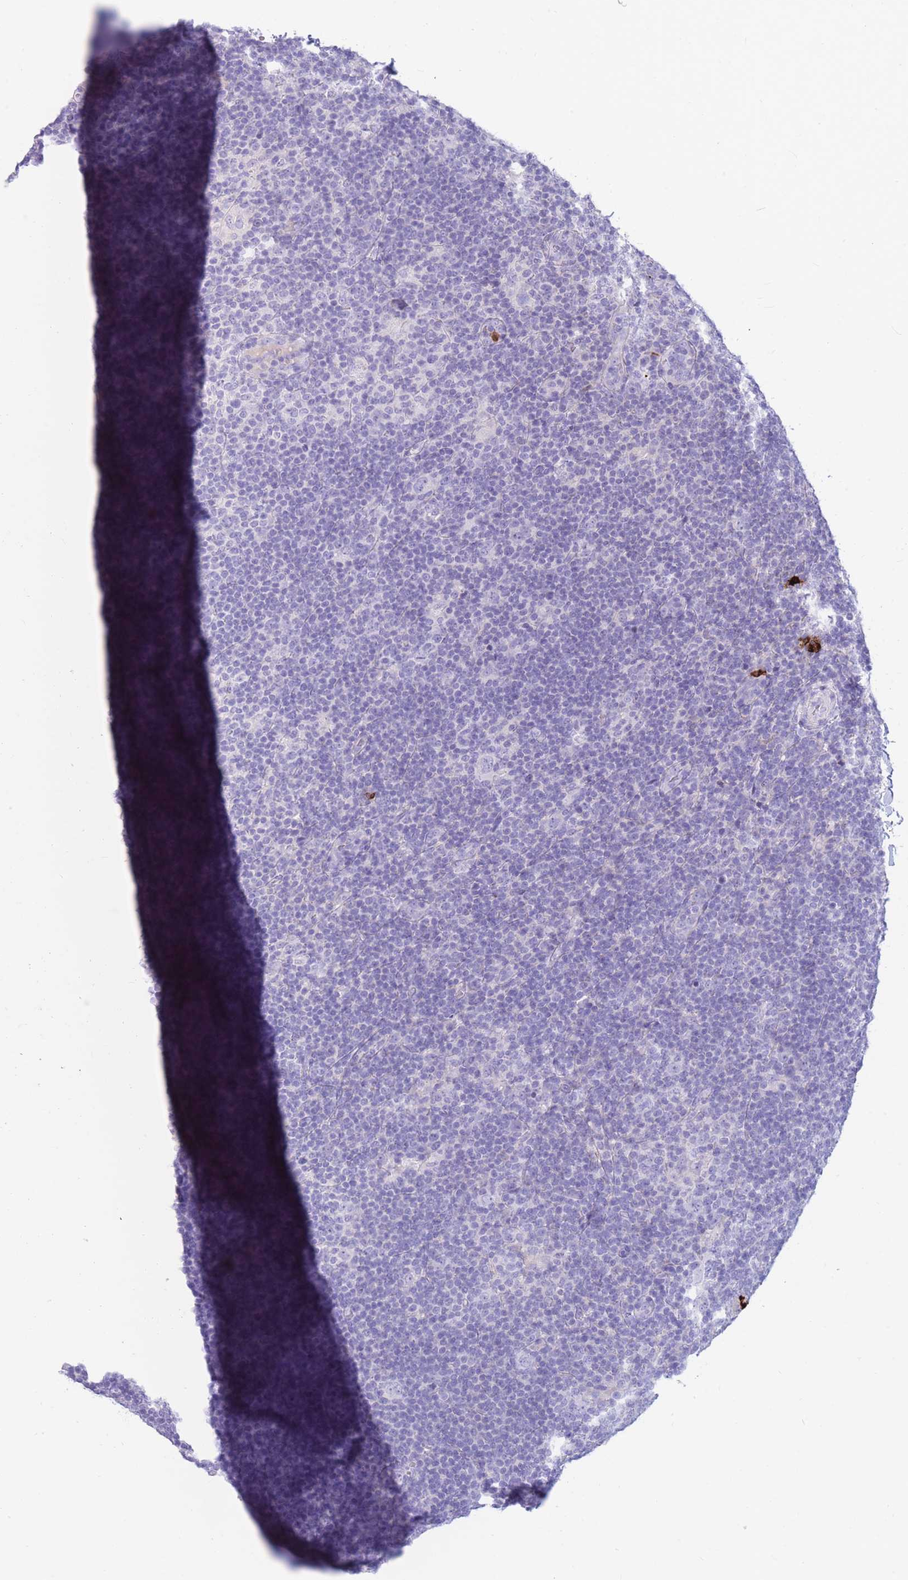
{"staining": {"intensity": "negative", "quantity": "none", "location": "none"}, "tissue": "lymphoma", "cell_type": "Tumor cells", "image_type": "cancer", "snomed": [{"axis": "morphology", "description": "Hodgkin's disease, NOS"}, {"axis": "topography", "description": "Lymph node"}], "caption": "DAB (3,3'-diaminobenzidine) immunohistochemical staining of Hodgkin's disease reveals no significant positivity in tumor cells. (Brightfield microscopy of DAB immunohistochemistry at high magnification).", "gene": "TPSAB1", "patient": {"sex": "female", "age": 57}}